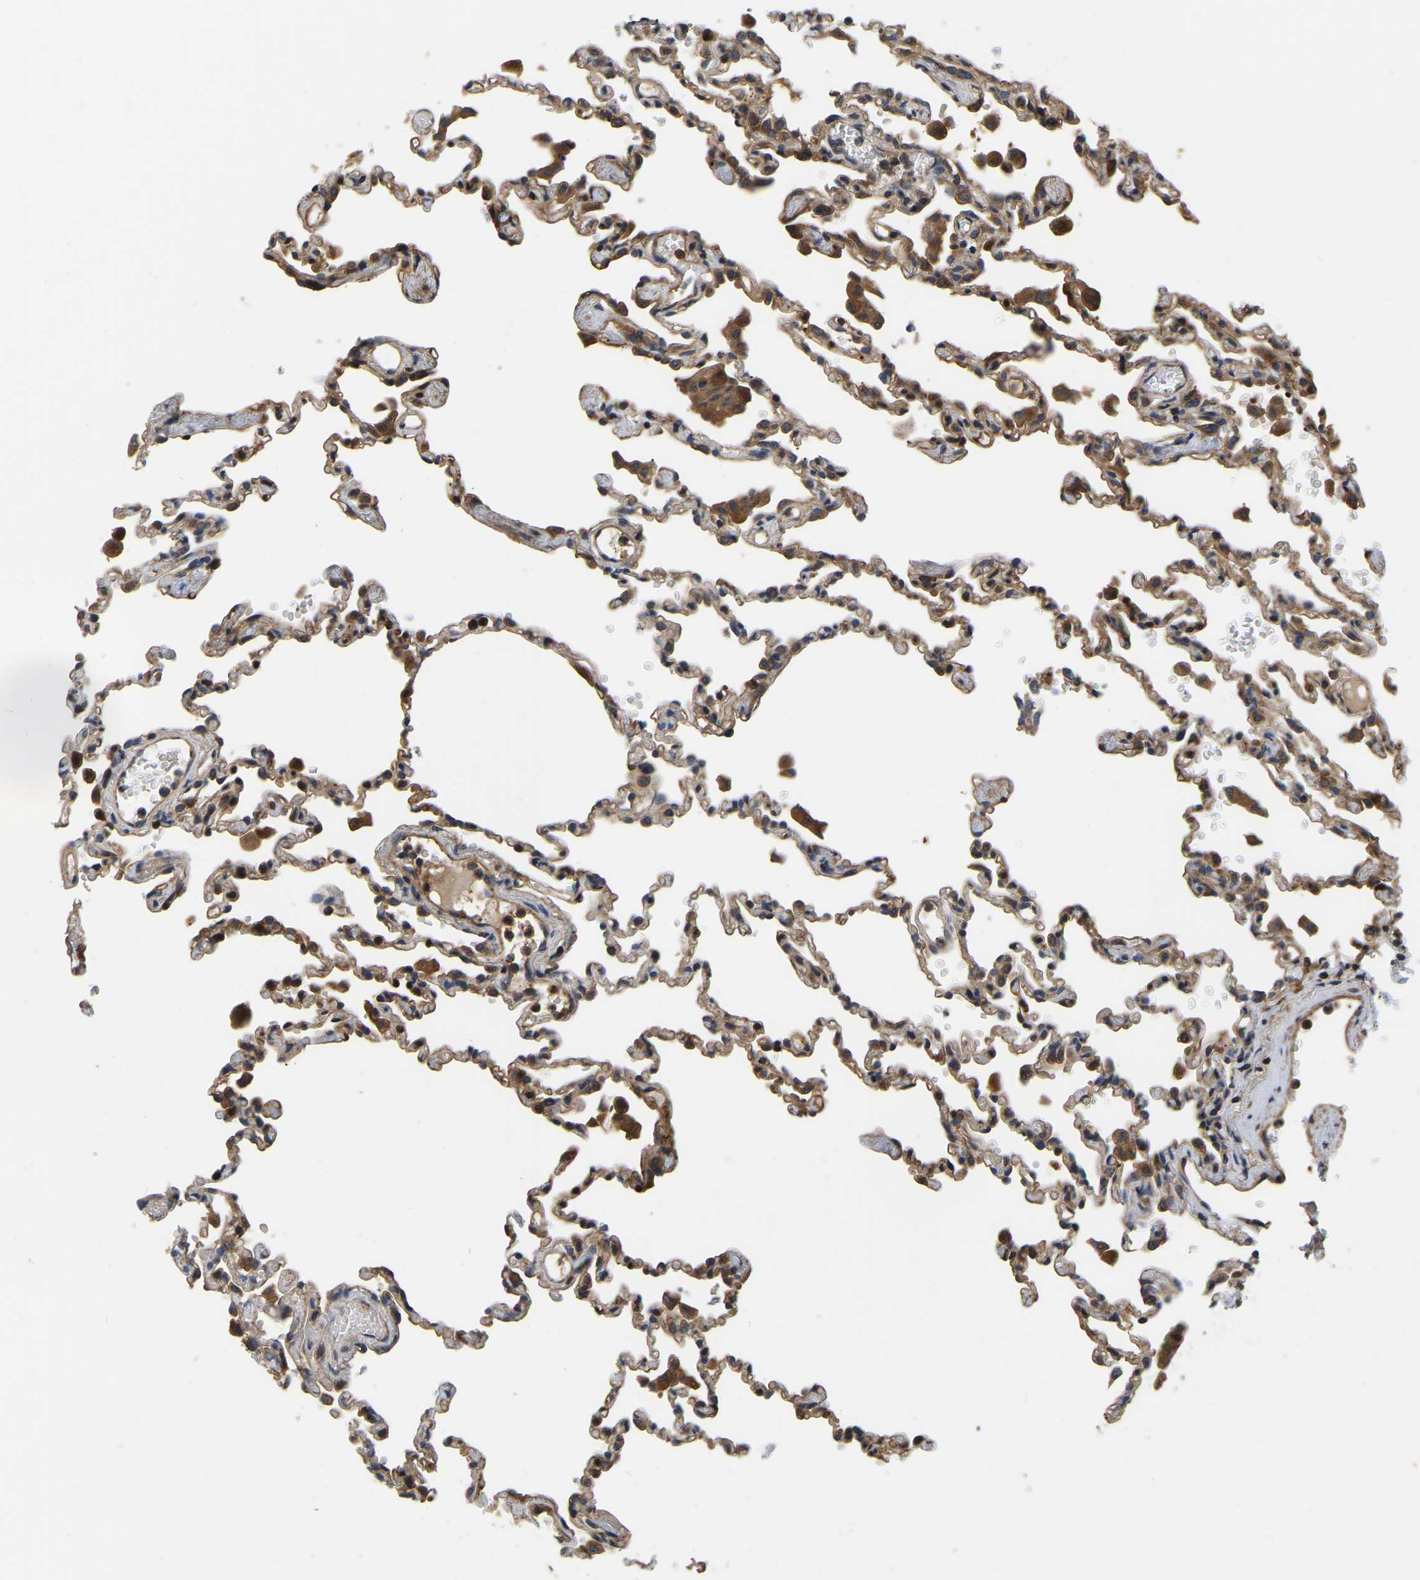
{"staining": {"intensity": "moderate", "quantity": "25%-75%", "location": "cytoplasmic/membranous"}, "tissue": "lung", "cell_type": "Alveolar cells", "image_type": "normal", "snomed": [{"axis": "morphology", "description": "Normal tissue, NOS"}, {"axis": "topography", "description": "Bronchus"}, {"axis": "topography", "description": "Lung"}], "caption": "IHC staining of unremarkable lung, which shows medium levels of moderate cytoplasmic/membranous staining in about 25%-75% of alveolar cells indicating moderate cytoplasmic/membranous protein expression. The staining was performed using DAB (3,3'-diaminobenzidine) (brown) for protein detection and nuclei were counterstained in hematoxylin (blue).", "gene": "GARS1", "patient": {"sex": "female", "age": 49}}